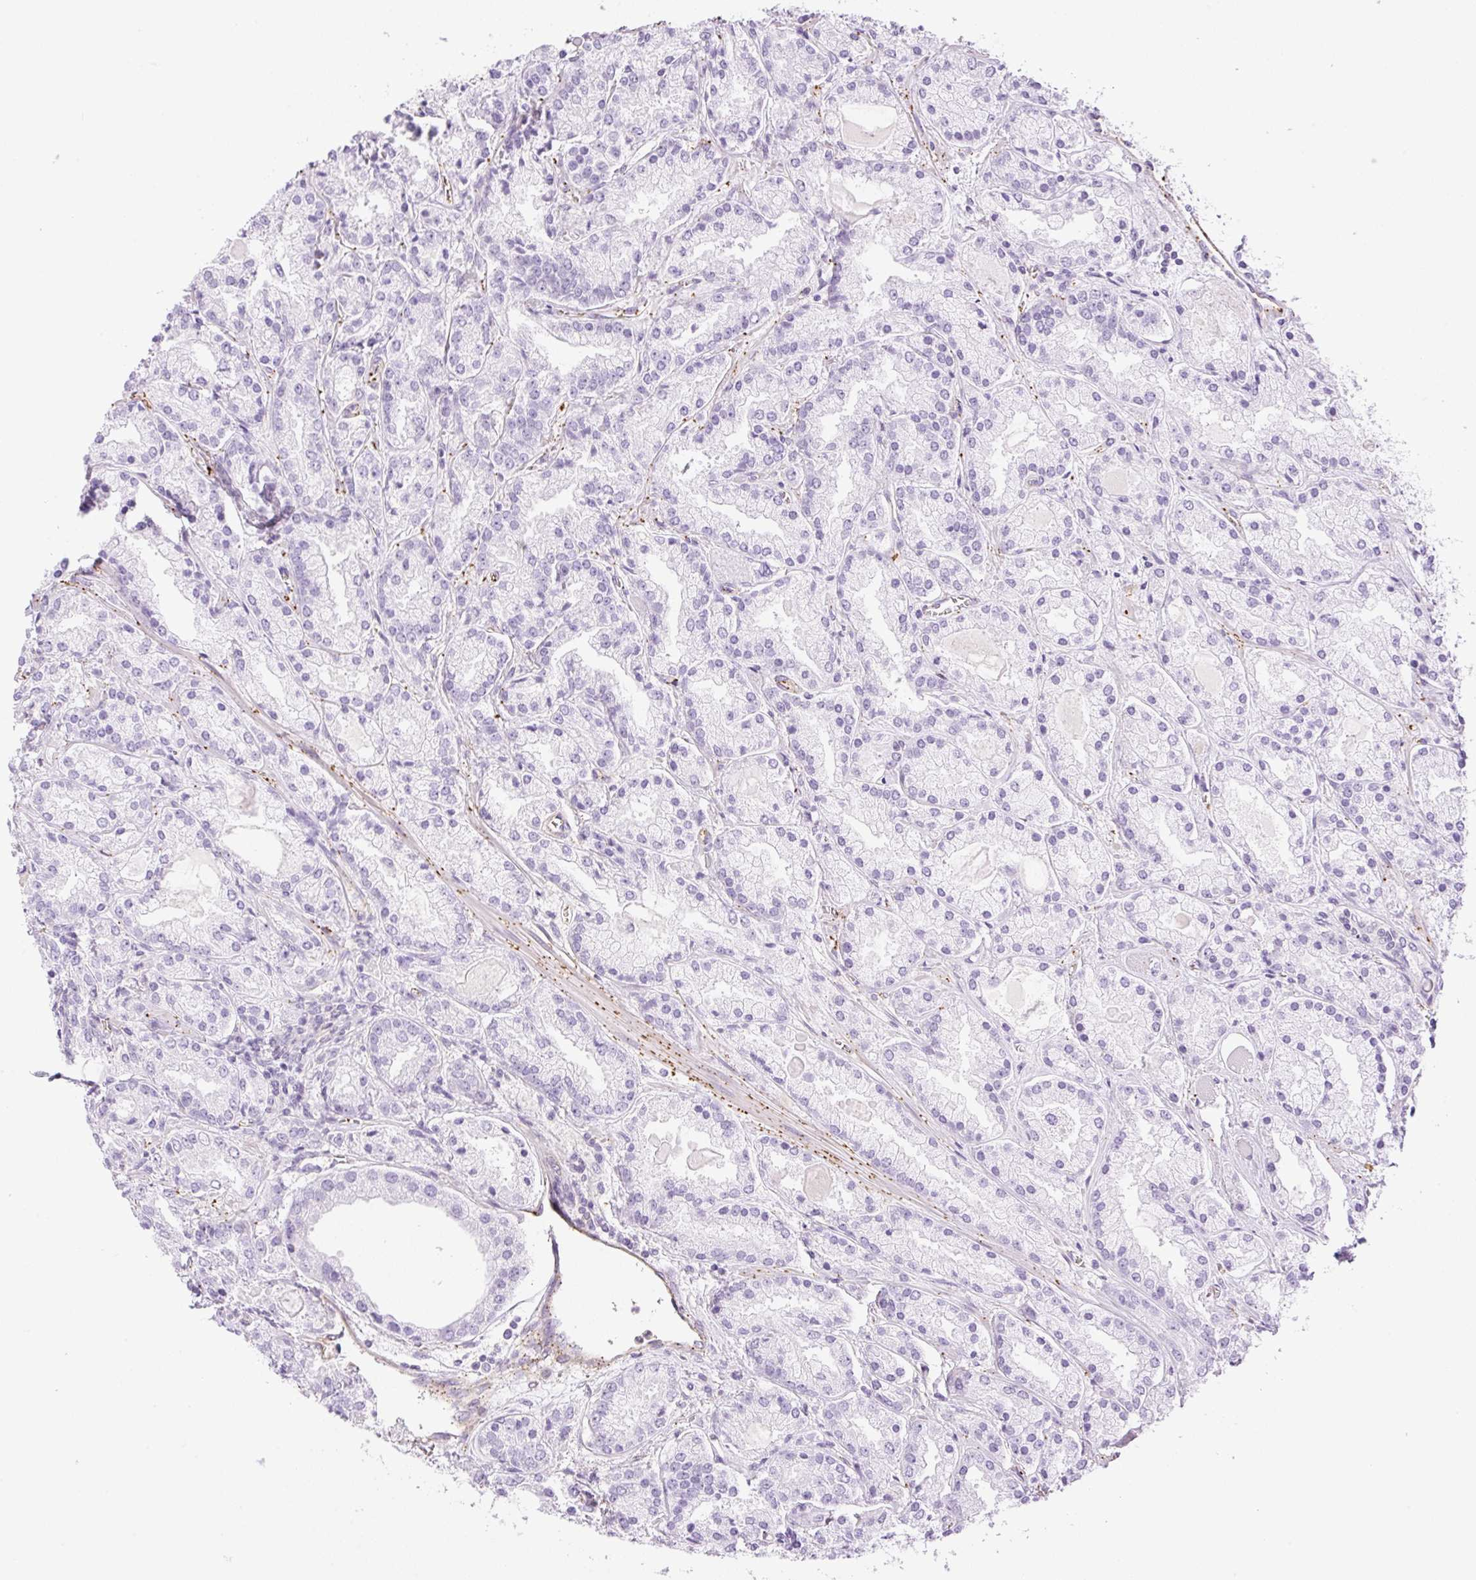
{"staining": {"intensity": "negative", "quantity": "none", "location": "none"}, "tissue": "prostate cancer", "cell_type": "Tumor cells", "image_type": "cancer", "snomed": [{"axis": "morphology", "description": "Adenocarcinoma, High grade"}, {"axis": "topography", "description": "Prostate"}], "caption": "Immunohistochemical staining of human prostate adenocarcinoma (high-grade) displays no significant positivity in tumor cells.", "gene": "EHD3", "patient": {"sex": "male", "age": 67}}